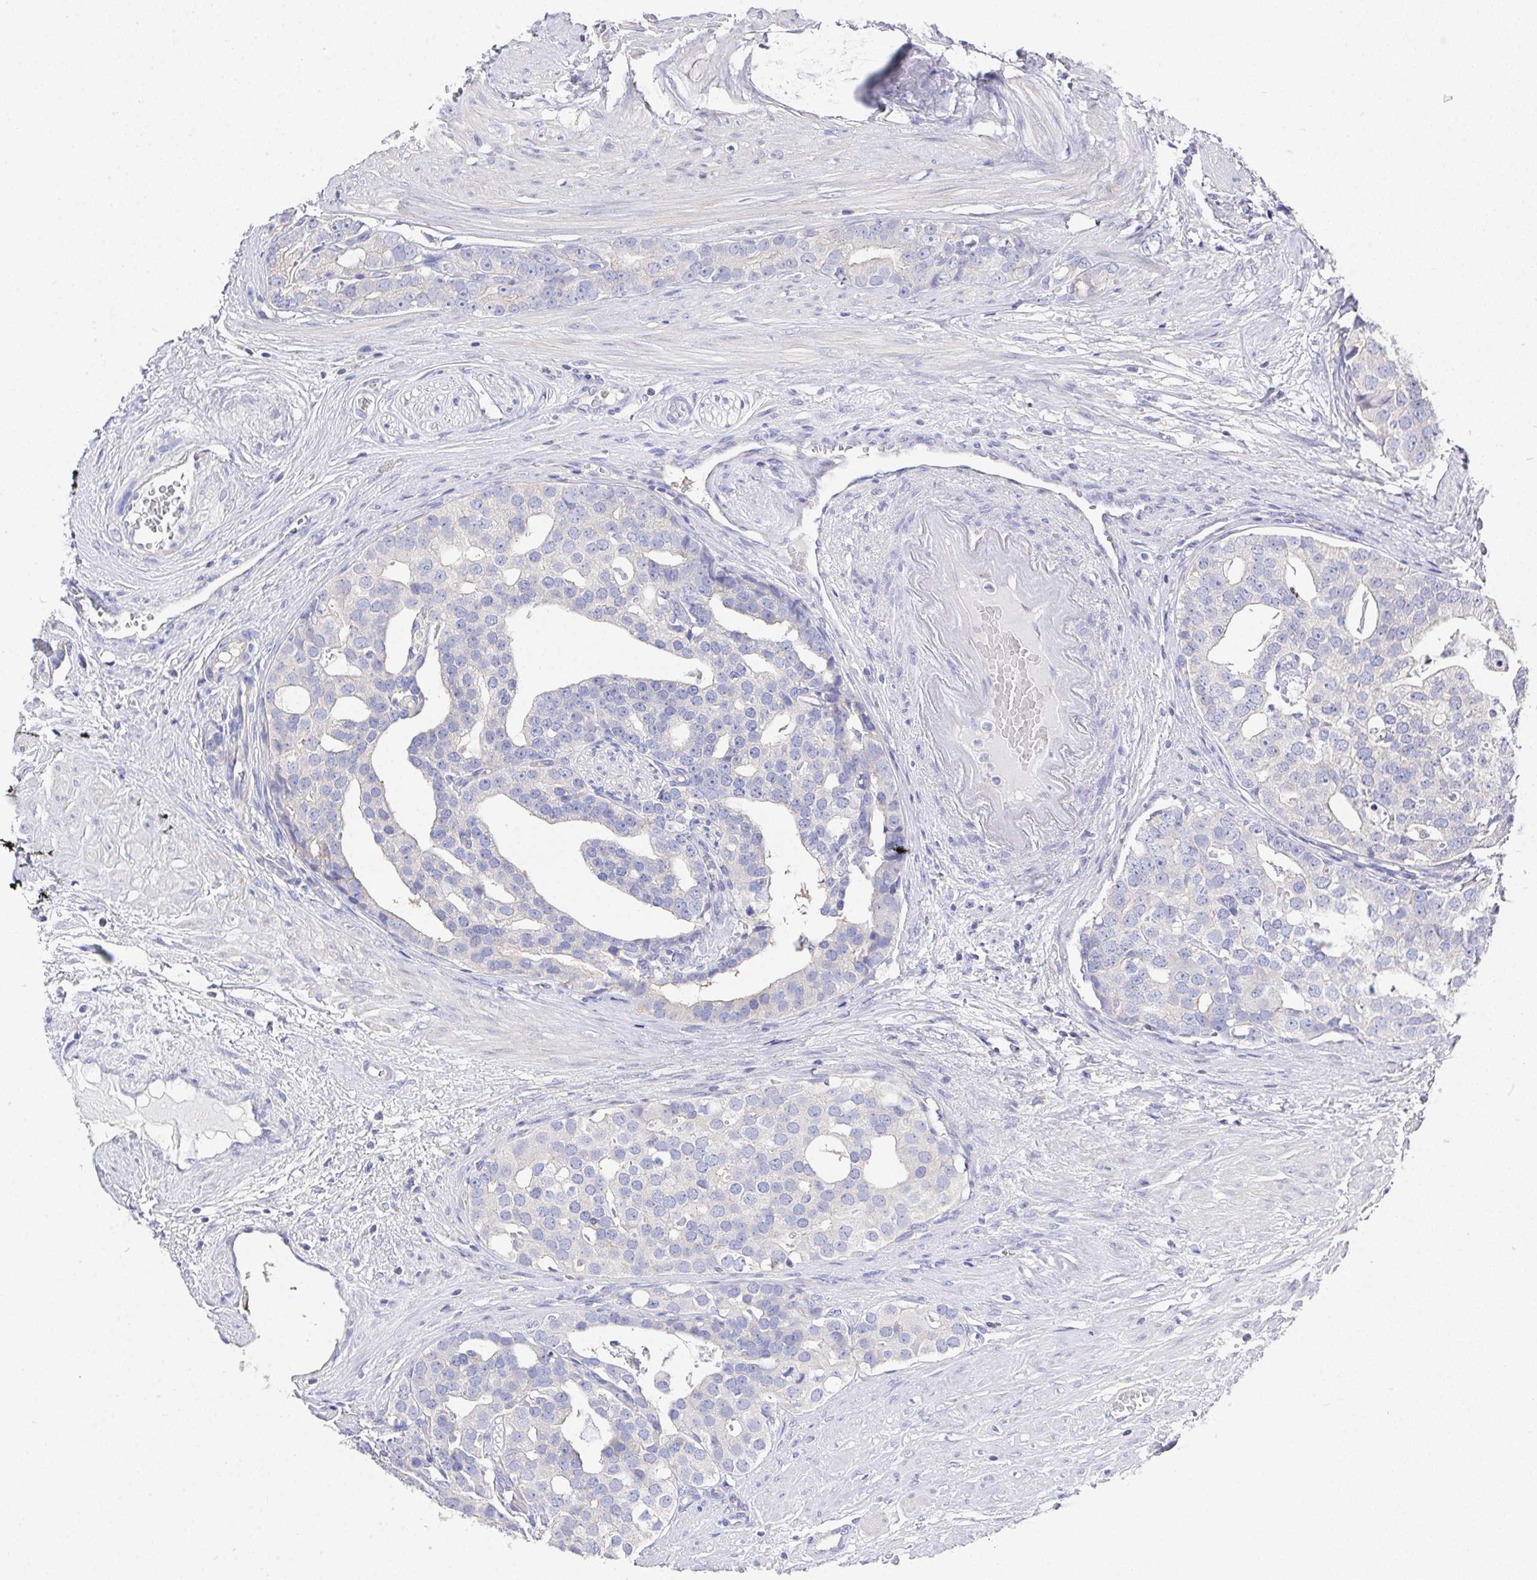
{"staining": {"intensity": "negative", "quantity": "none", "location": "none"}, "tissue": "prostate cancer", "cell_type": "Tumor cells", "image_type": "cancer", "snomed": [{"axis": "morphology", "description": "Adenocarcinoma, High grade"}, {"axis": "topography", "description": "Prostate"}], "caption": "Tumor cells show no significant protein expression in high-grade adenocarcinoma (prostate).", "gene": "PRG3", "patient": {"sex": "male", "age": 71}}